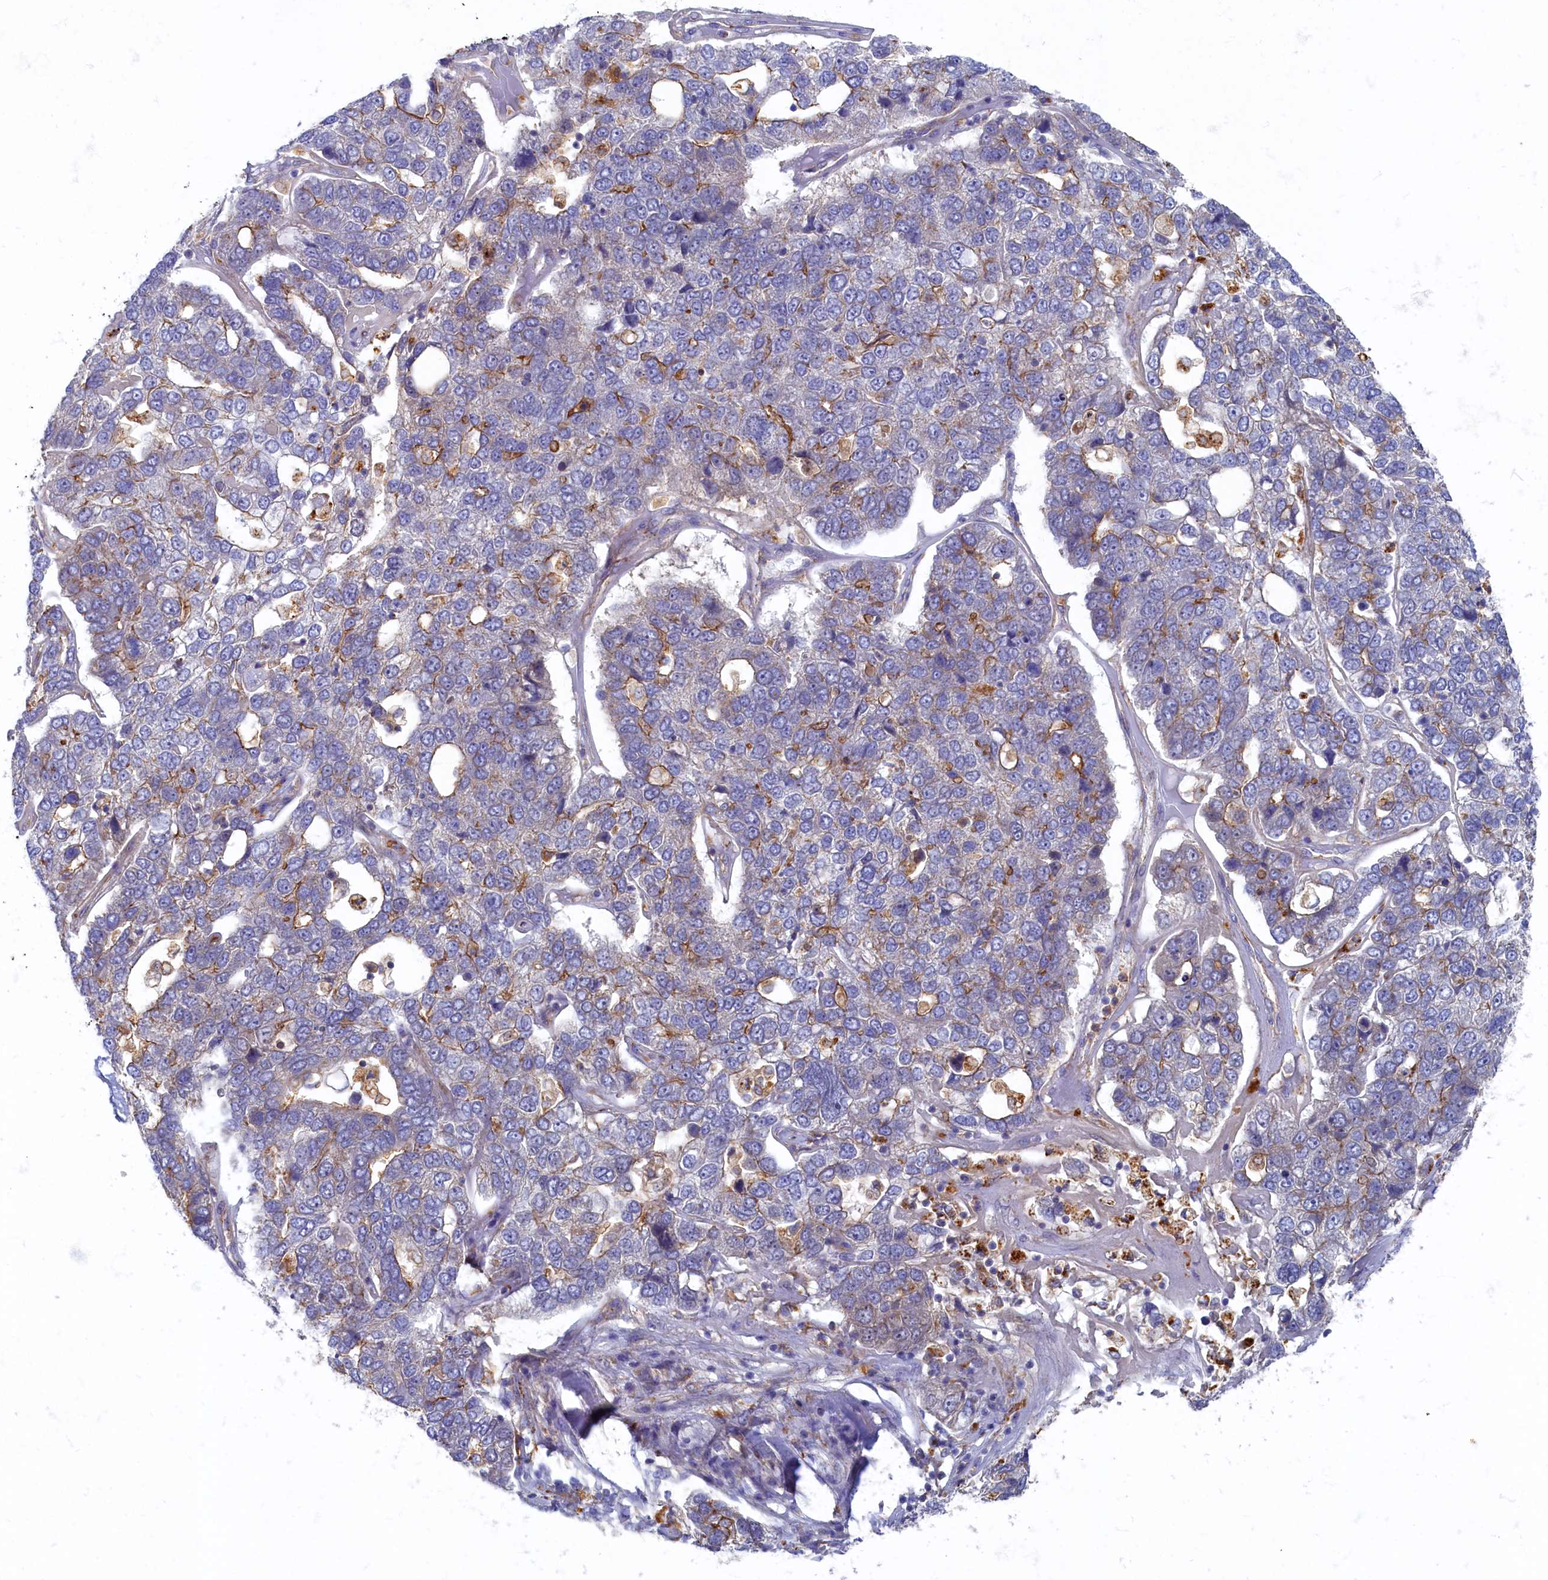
{"staining": {"intensity": "moderate", "quantity": "<25%", "location": "cytoplasmic/membranous"}, "tissue": "pancreatic cancer", "cell_type": "Tumor cells", "image_type": "cancer", "snomed": [{"axis": "morphology", "description": "Adenocarcinoma, NOS"}, {"axis": "topography", "description": "Pancreas"}], "caption": "This image exhibits adenocarcinoma (pancreatic) stained with immunohistochemistry (IHC) to label a protein in brown. The cytoplasmic/membranous of tumor cells show moderate positivity for the protein. Nuclei are counter-stained blue.", "gene": "PSMG2", "patient": {"sex": "female", "age": 61}}